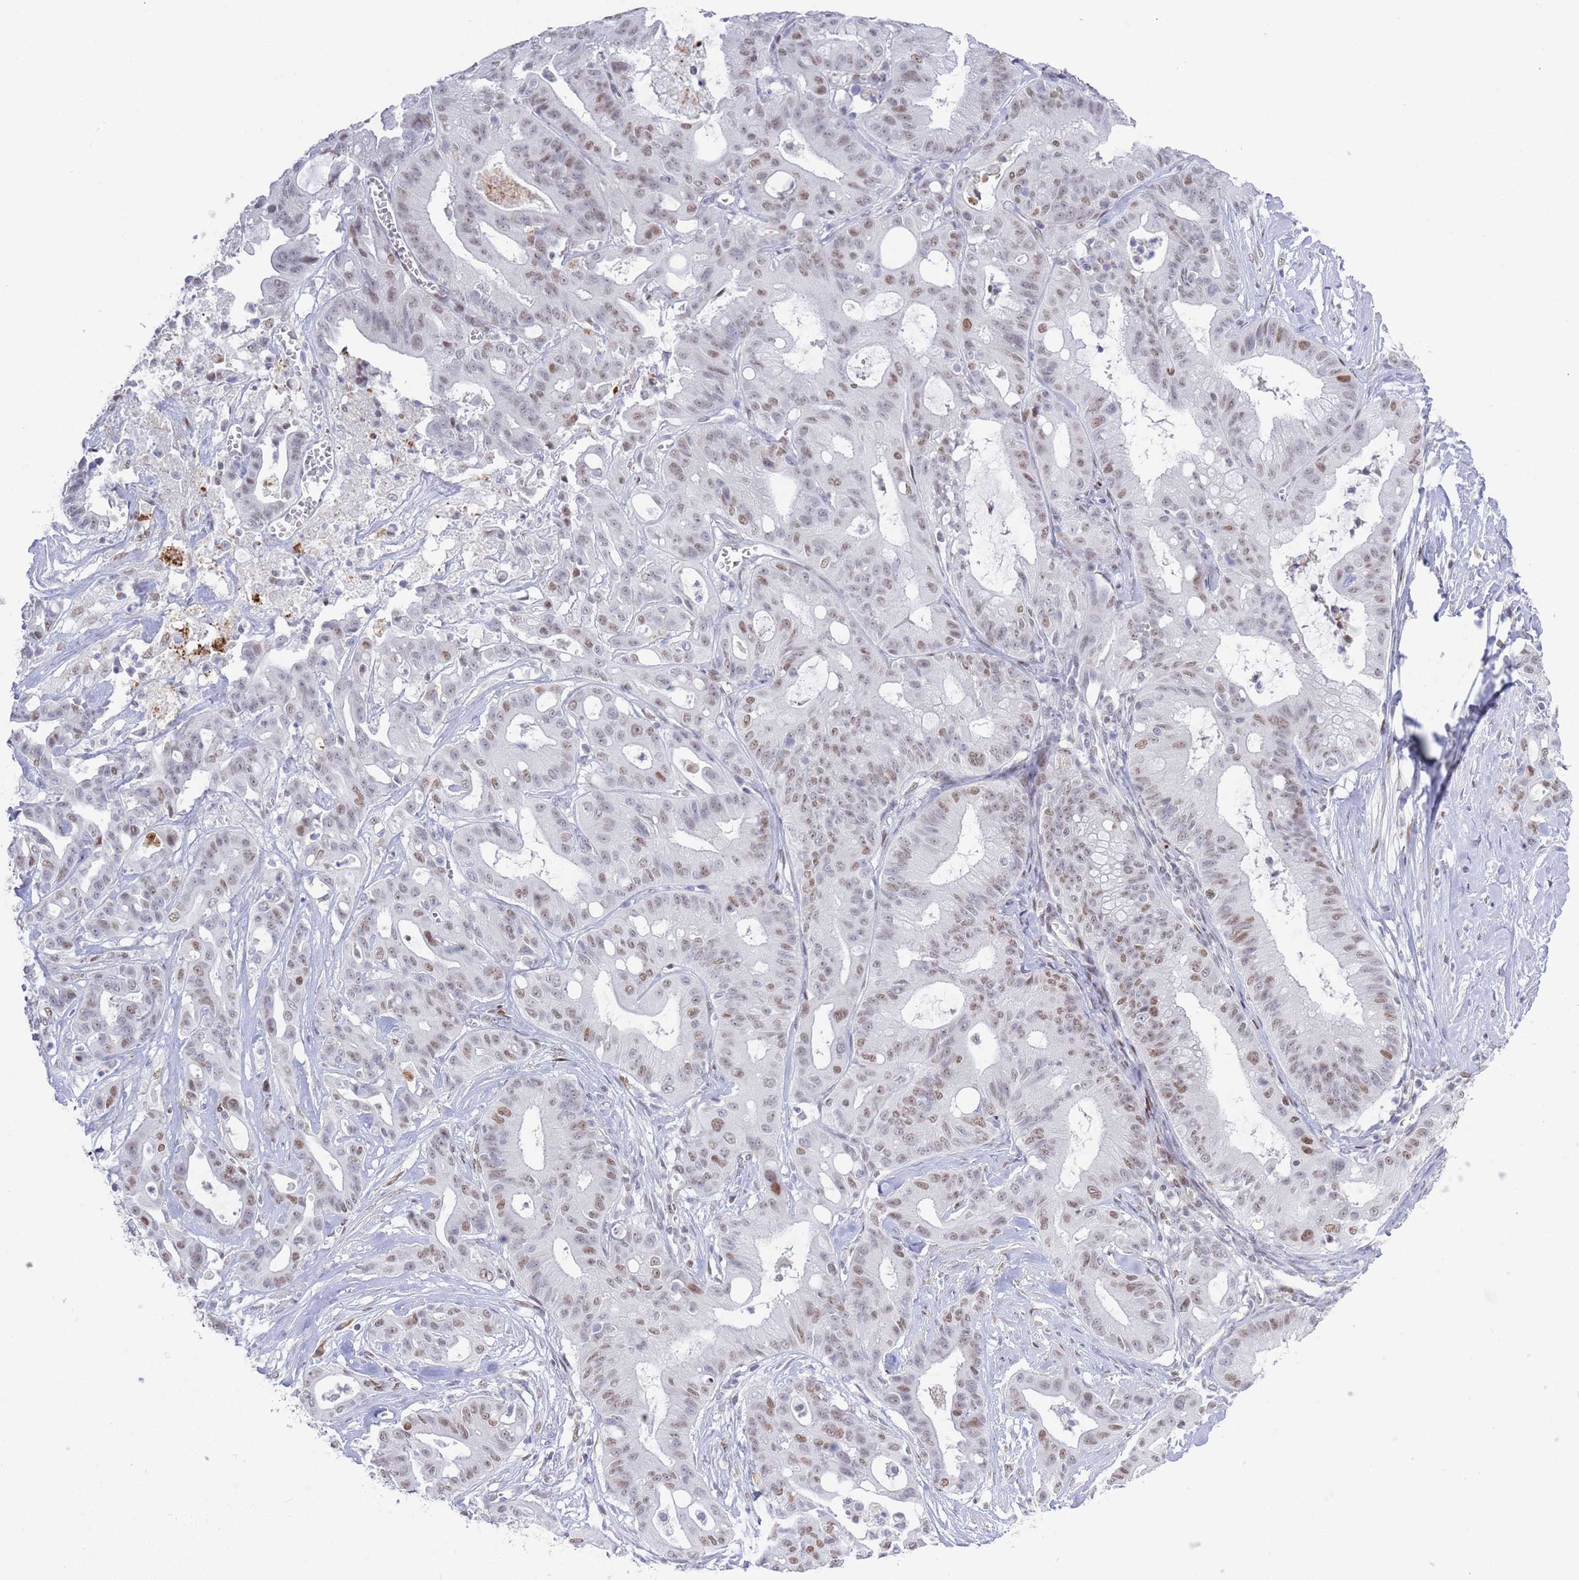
{"staining": {"intensity": "moderate", "quantity": "25%-75%", "location": "nuclear"}, "tissue": "ovarian cancer", "cell_type": "Tumor cells", "image_type": "cancer", "snomed": [{"axis": "morphology", "description": "Cystadenocarcinoma, mucinous, NOS"}, {"axis": "topography", "description": "Ovary"}], "caption": "Ovarian cancer (mucinous cystadenocarcinoma) stained with a brown dye reveals moderate nuclear positive staining in approximately 25%-75% of tumor cells.", "gene": "ZNF382", "patient": {"sex": "female", "age": 70}}